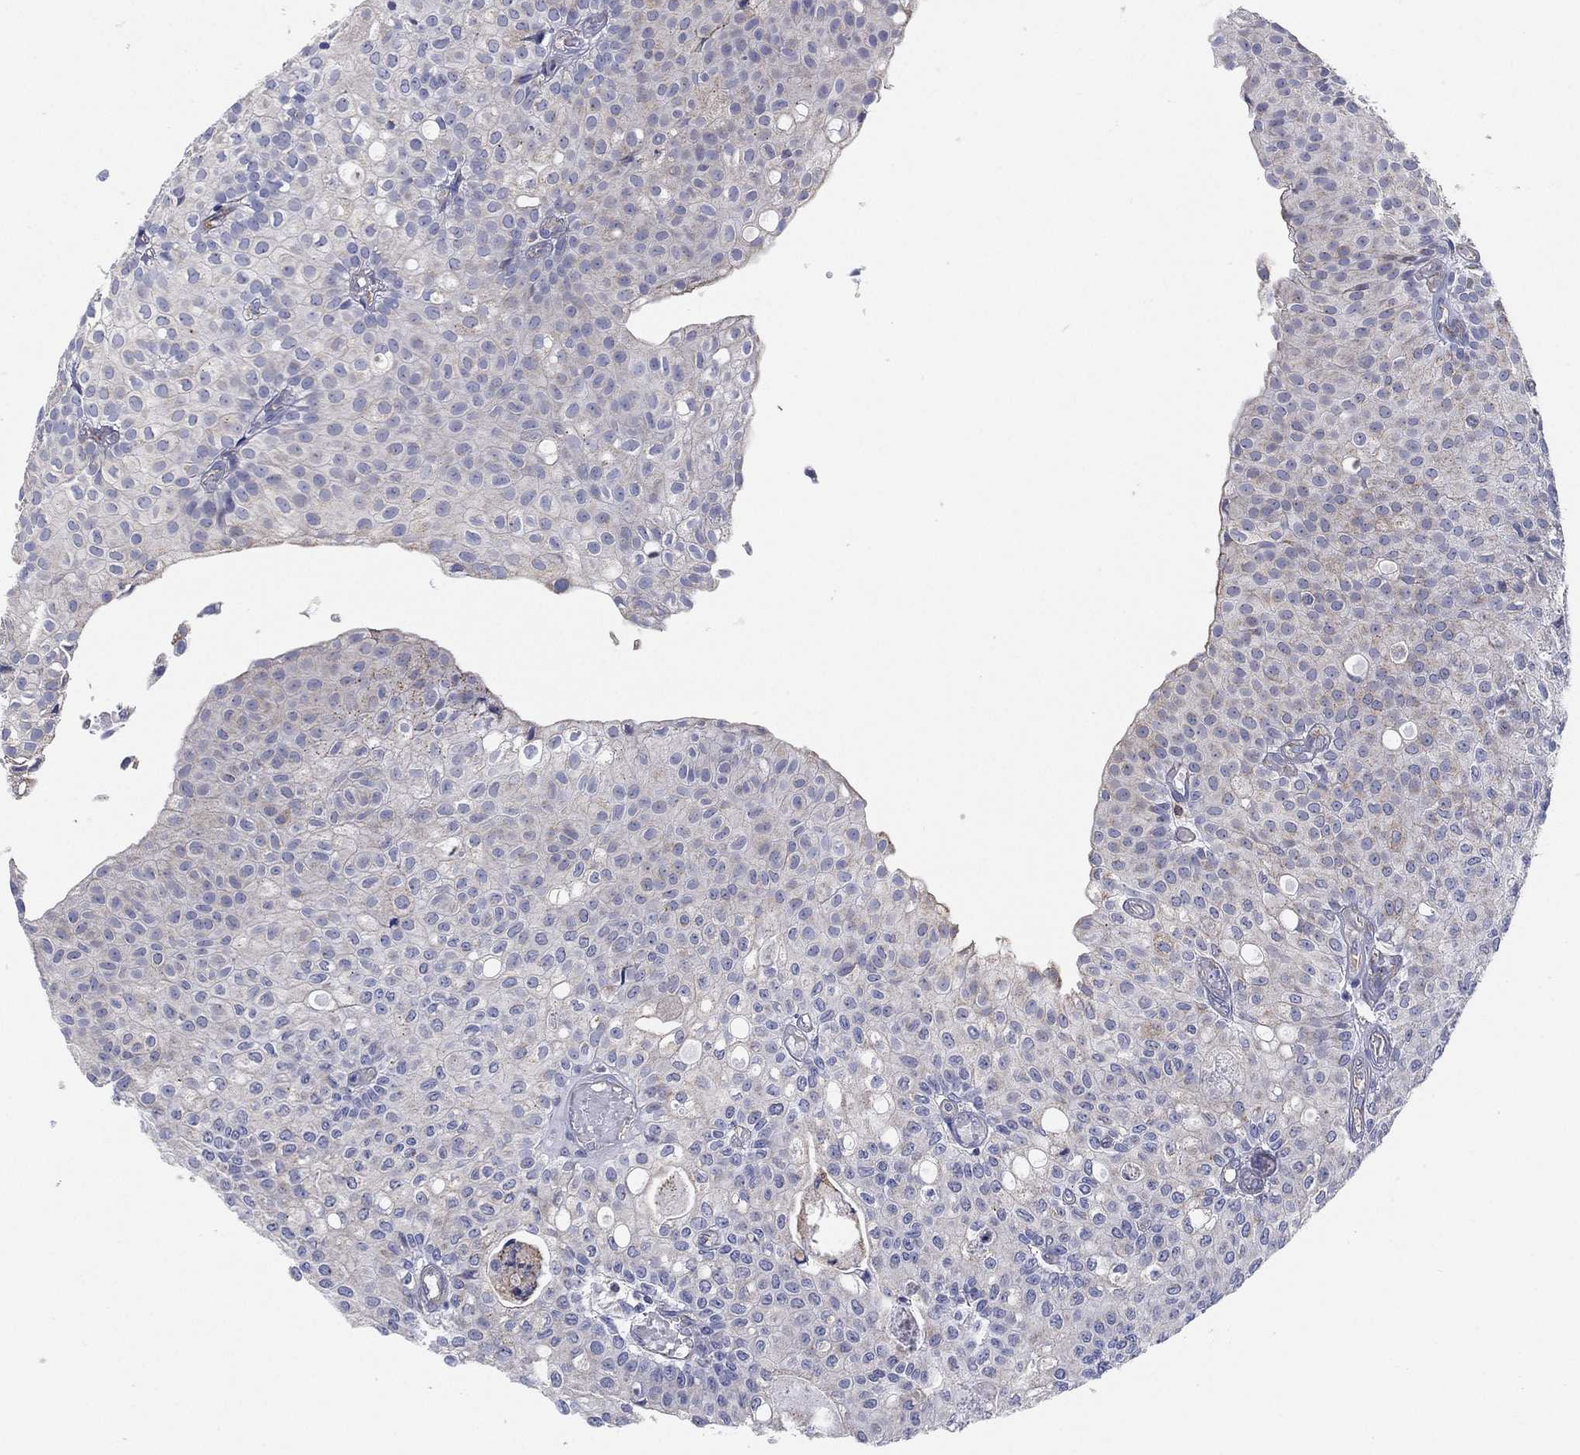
{"staining": {"intensity": "negative", "quantity": "none", "location": "none"}, "tissue": "urothelial cancer", "cell_type": "Tumor cells", "image_type": "cancer", "snomed": [{"axis": "morphology", "description": "Urothelial carcinoma, Low grade"}, {"axis": "topography", "description": "Urinary bladder"}], "caption": "An immunohistochemistry image of urothelial cancer is shown. There is no staining in tumor cells of urothelial cancer. (Stains: DAB (3,3'-diaminobenzidine) immunohistochemistry with hematoxylin counter stain, Microscopy: brightfield microscopy at high magnification).", "gene": "INA", "patient": {"sex": "male", "age": 89}}